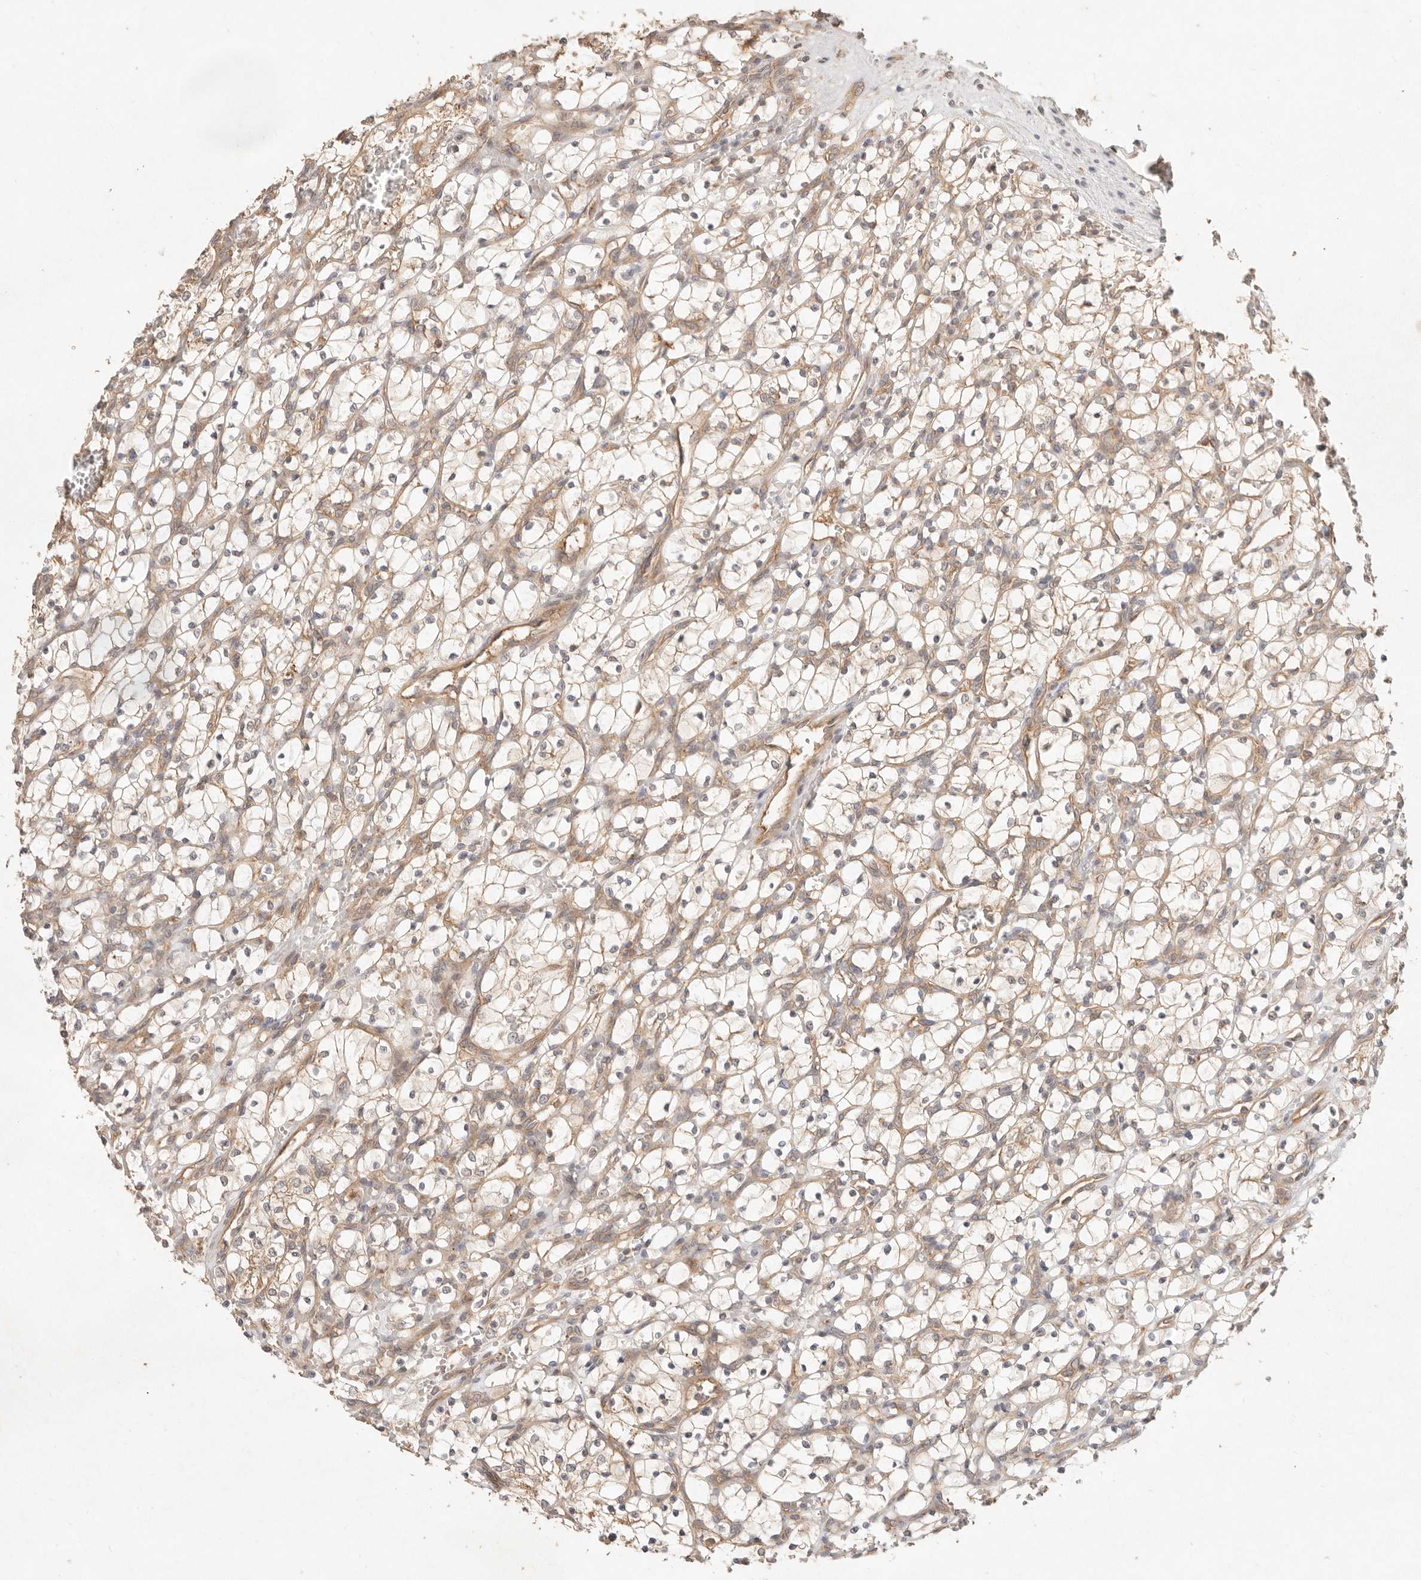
{"staining": {"intensity": "weak", "quantity": ">75%", "location": "cytoplasmic/membranous"}, "tissue": "renal cancer", "cell_type": "Tumor cells", "image_type": "cancer", "snomed": [{"axis": "morphology", "description": "Adenocarcinoma, NOS"}, {"axis": "topography", "description": "Kidney"}], "caption": "DAB immunohistochemical staining of human adenocarcinoma (renal) exhibits weak cytoplasmic/membranous protein positivity in approximately >75% of tumor cells.", "gene": "HECTD3", "patient": {"sex": "female", "age": 69}}